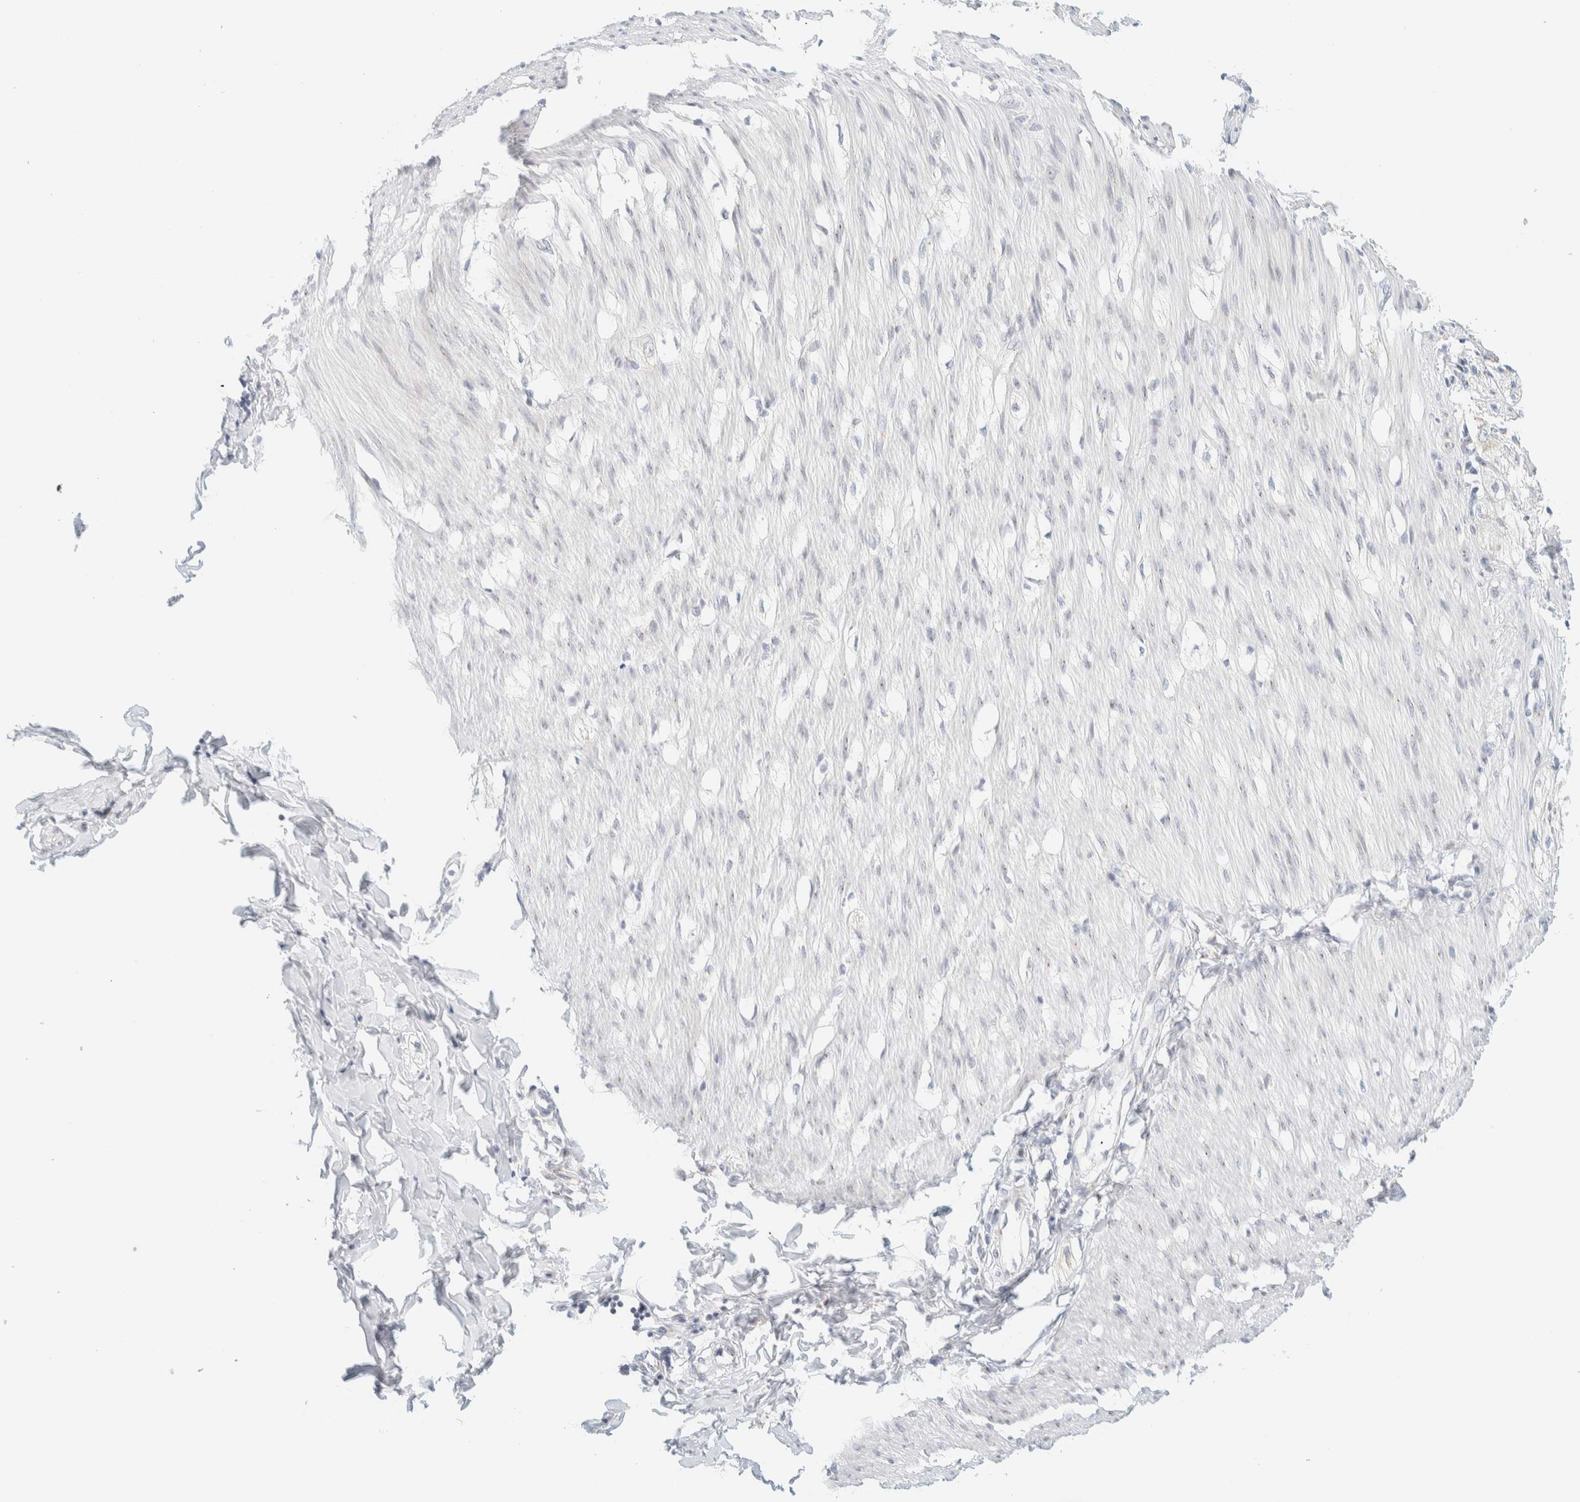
{"staining": {"intensity": "negative", "quantity": "none", "location": "none"}, "tissue": "smooth muscle", "cell_type": "Smooth muscle cells", "image_type": "normal", "snomed": [{"axis": "morphology", "description": "Normal tissue, NOS"}, {"axis": "morphology", "description": "Adenocarcinoma, NOS"}, {"axis": "topography", "description": "Smooth muscle"}, {"axis": "topography", "description": "Colon"}], "caption": "This is an immunohistochemistry micrograph of normal human smooth muscle. There is no expression in smooth muscle cells.", "gene": "SPNS3", "patient": {"sex": "male", "age": 14}}